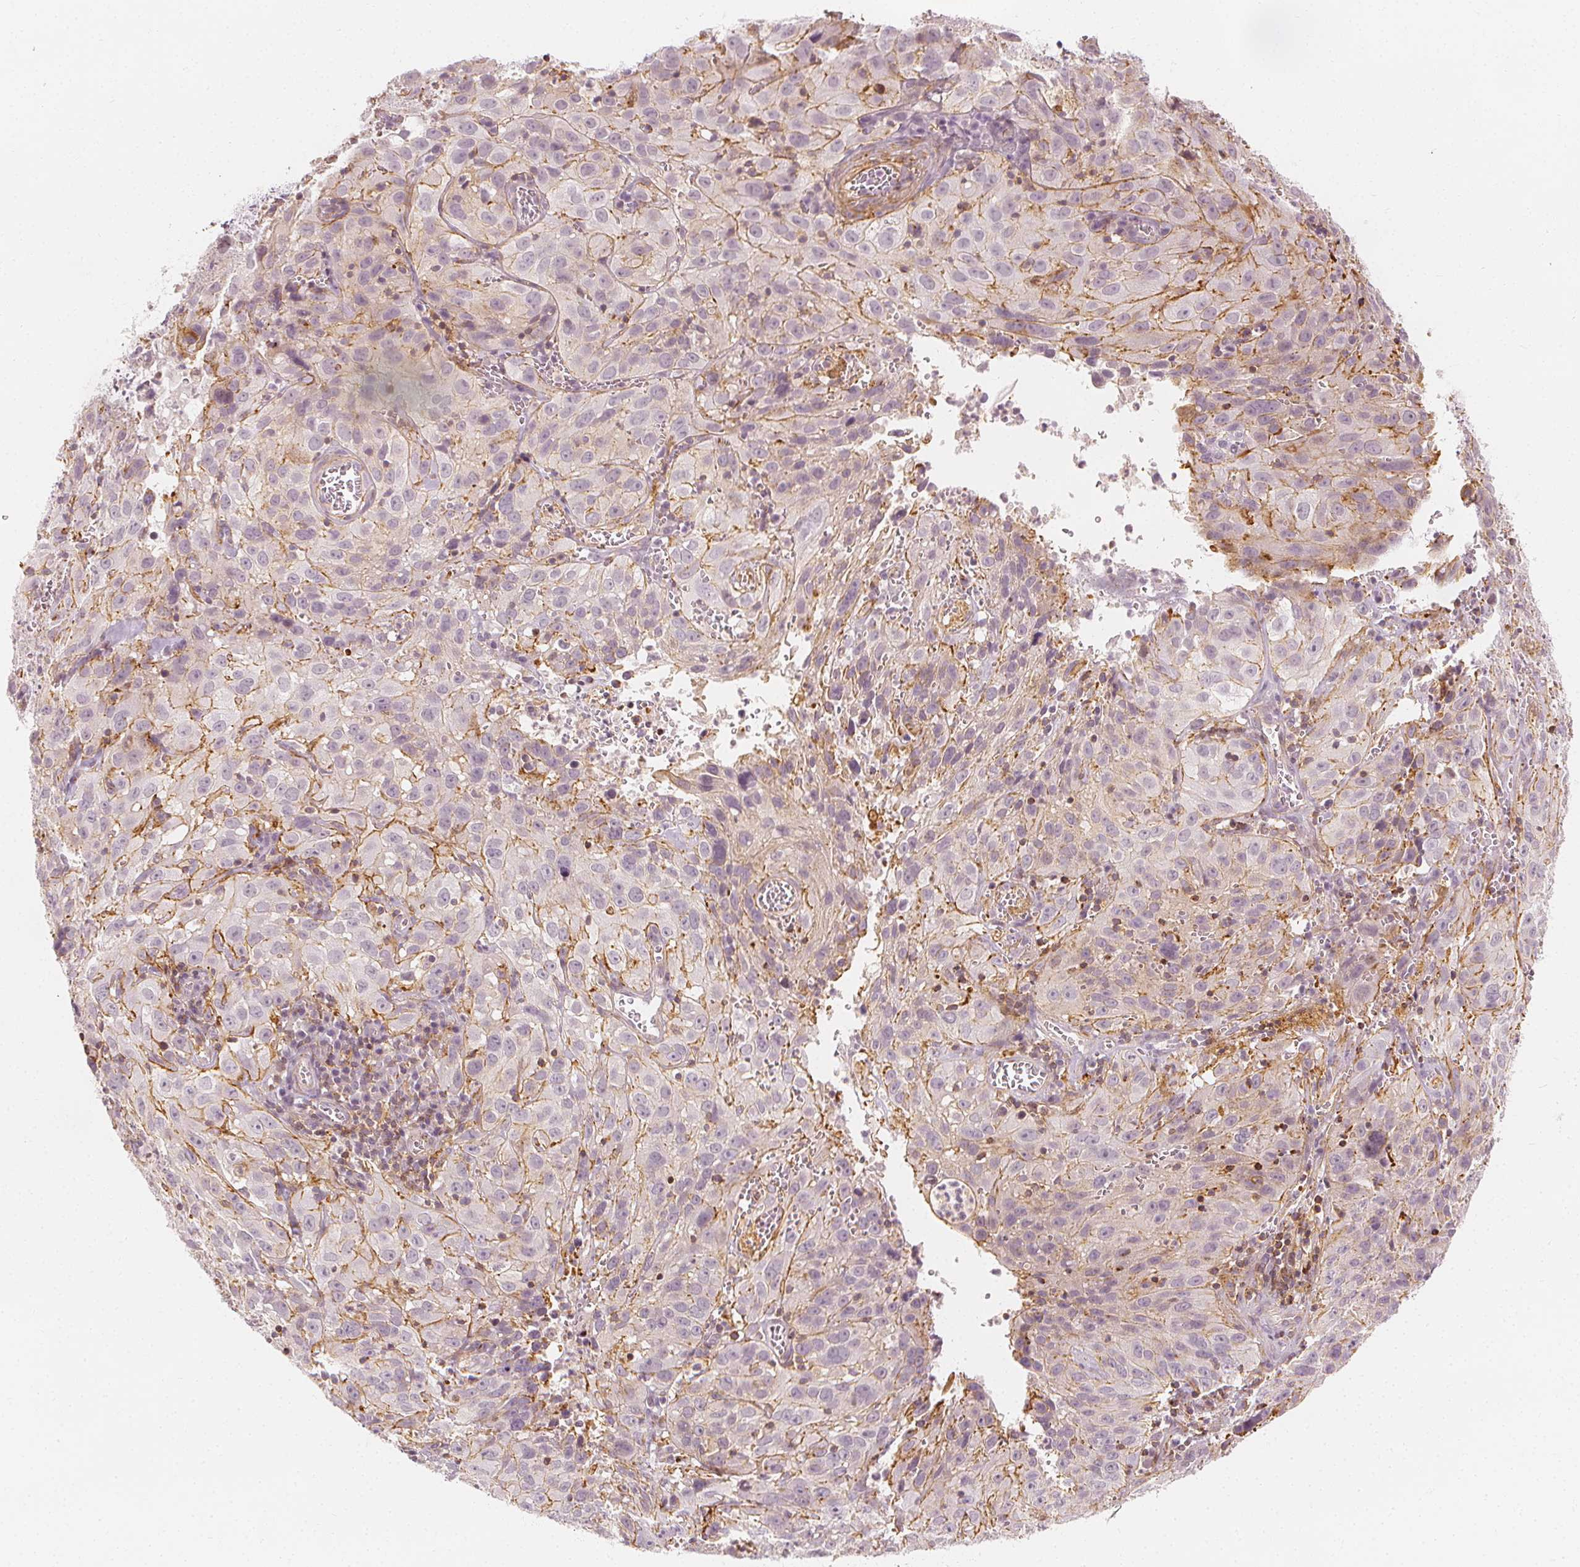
{"staining": {"intensity": "moderate", "quantity": "<25%", "location": "cytoplasmic/membranous"}, "tissue": "cervical cancer", "cell_type": "Tumor cells", "image_type": "cancer", "snomed": [{"axis": "morphology", "description": "Squamous cell carcinoma, NOS"}, {"axis": "topography", "description": "Cervix"}], "caption": "Squamous cell carcinoma (cervical) was stained to show a protein in brown. There is low levels of moderate cytoplasmic/membranous staining in approximately <25% of tumor cells.", "gene": "ARHGAP26", "patient": {"sex": "female", "age": 32}}